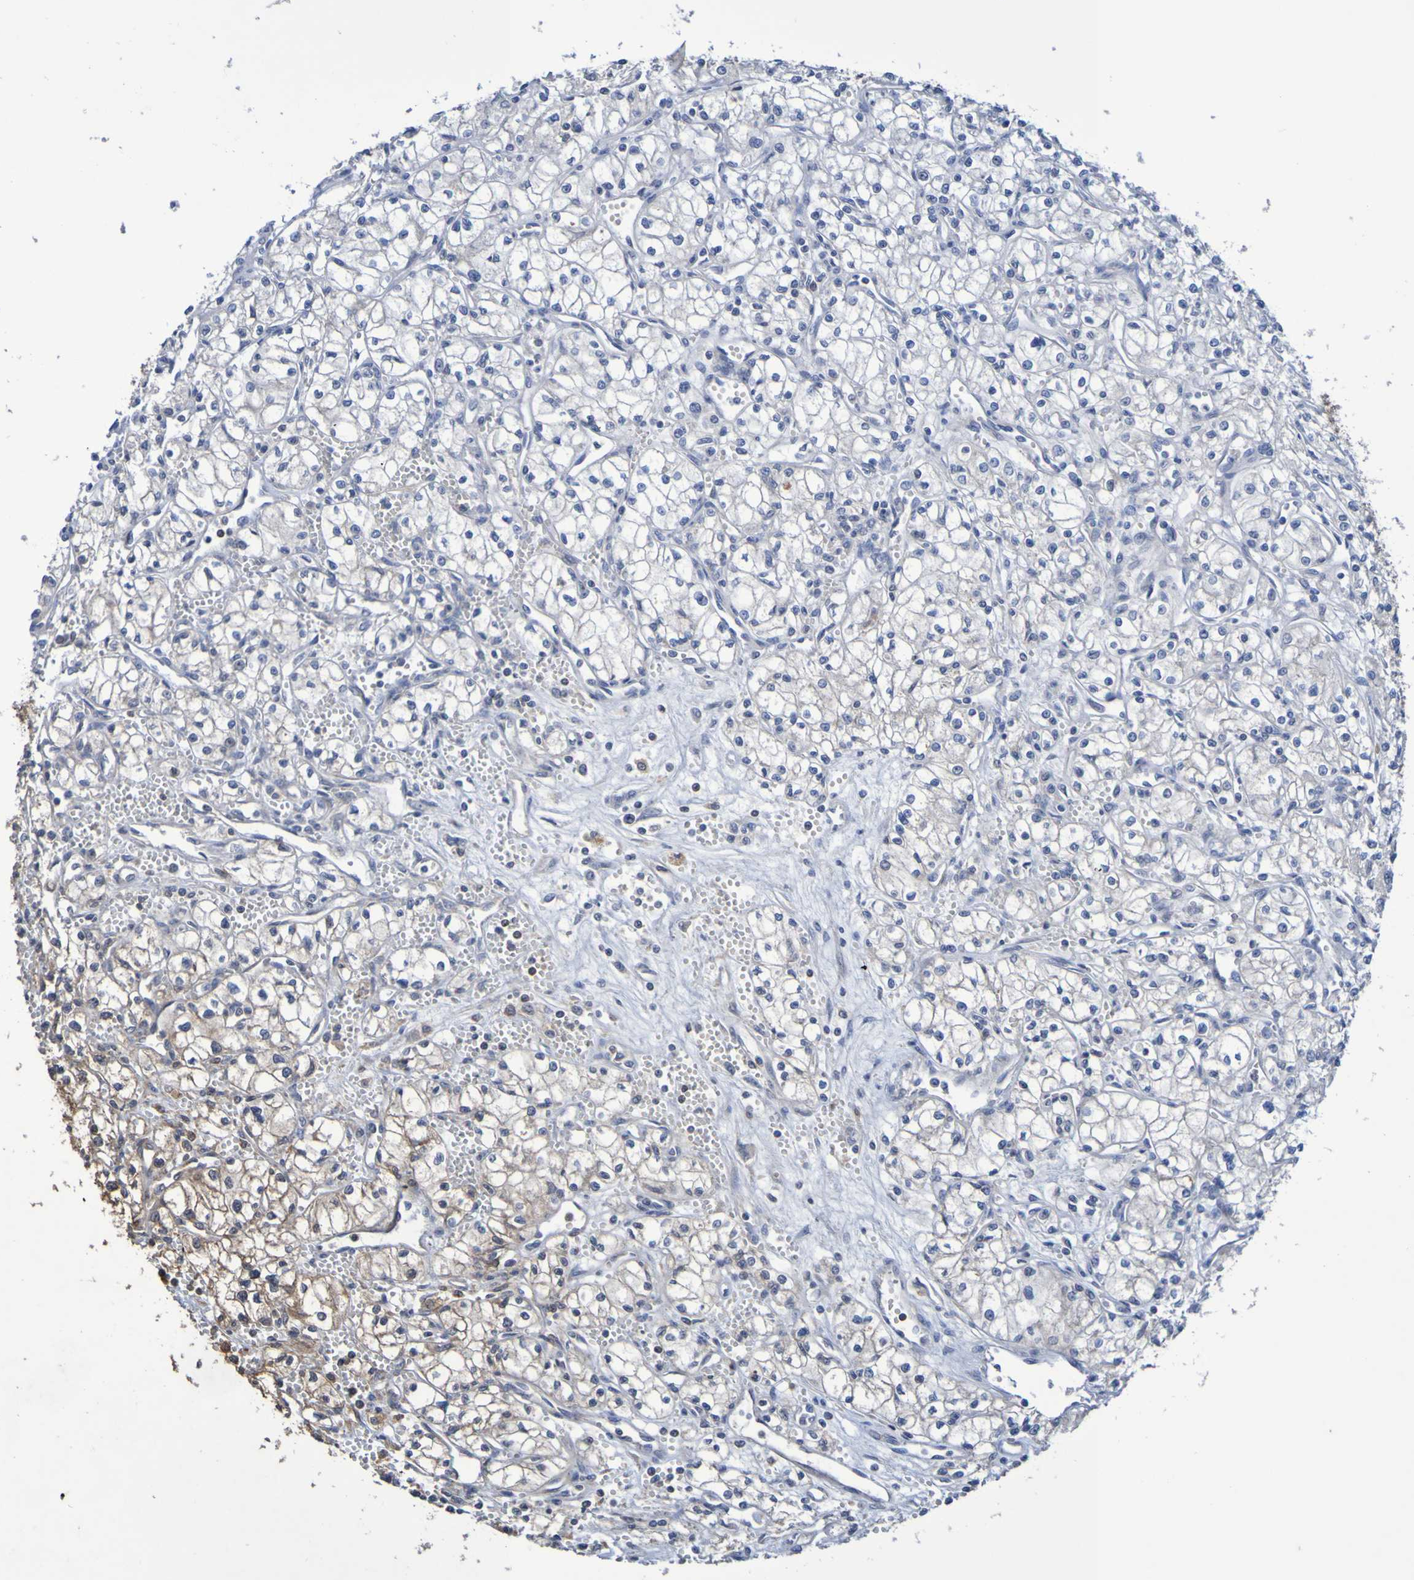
{"staining": {"intensity": "negative", "quantity": "none", "location": "none"}, "tissue": "renal cancer", "cell_type": "Tumor cells", "image_type": "cancer", "snomed": [{"axis": "morphology", "description": "Normal tissue, NOS"}, {"axis": "morphology", "description": "Adenocarcinoma, NOS"}, {"axis": "topography", "description": "Kidney"}], "caption": "This is an immunohistochemistry photomicrograph of renal adenocarcinoma. There is no staining in tumor cells.", "gene": "ATIC", "patient": {"sex": "male", "age": 59}}